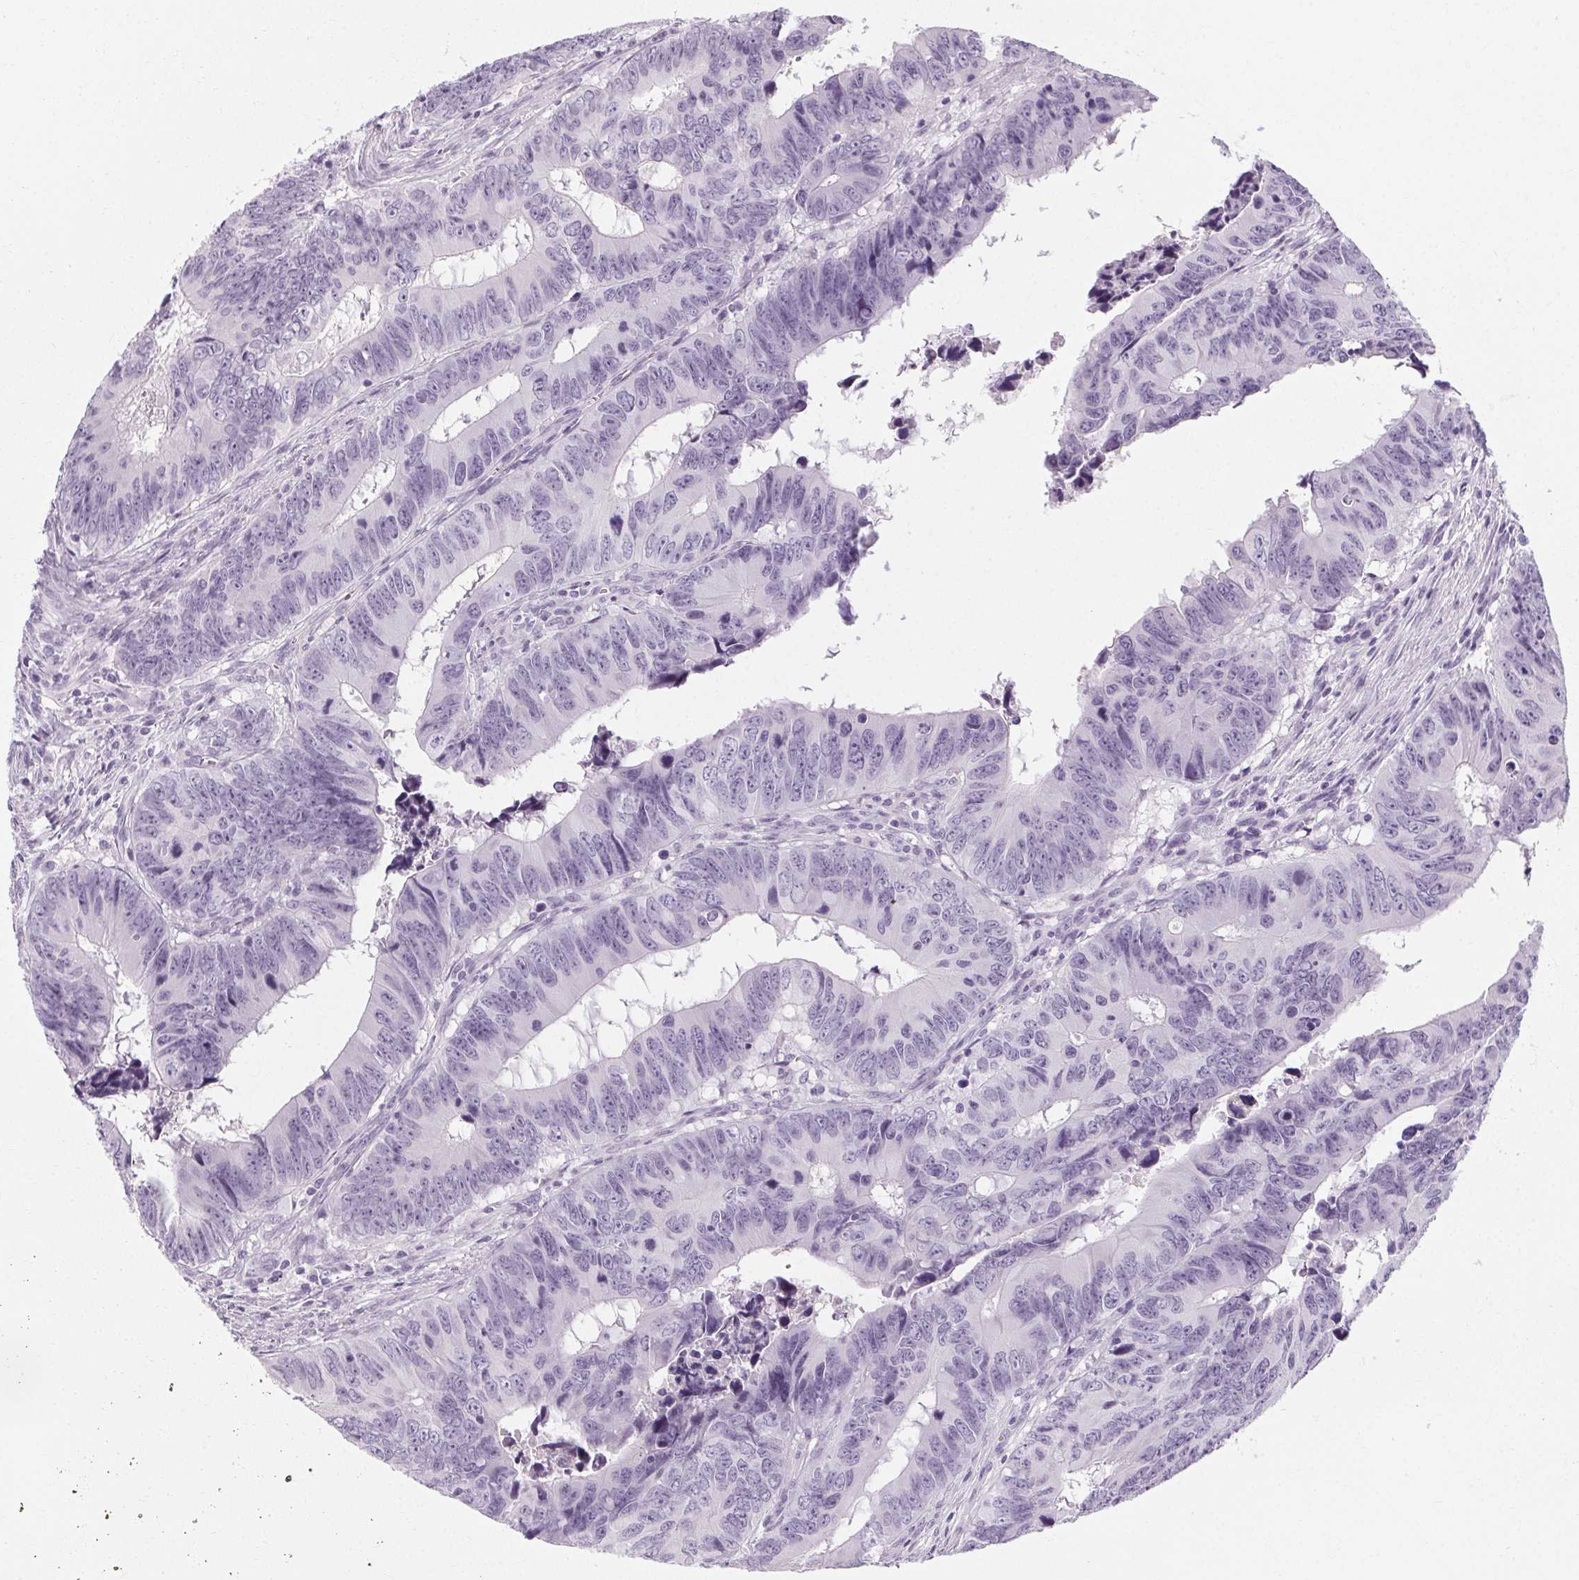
{"staining": {"intensity": "negative", "quantity": "none", "location": "none"}, "tissue": "colorectal cancer", "cell_type": "Tumor cells", "image_type": "cancer", "snomed": [{"axis": "morphology", "description": "Adenocarcinoma, NOS"}, {"axis": "topography", "description": "Colon"}], "caption": "Immunohistochemistry (IHC) of colorectal cancer (adenocarcinoma) reveals no expression in tumor cells. (DAB (3,3'-diaminobenzidine) immunohistochemistry, high magnification).", "gene": "POMC", "patient": {"sex": "female", "age": 82}}